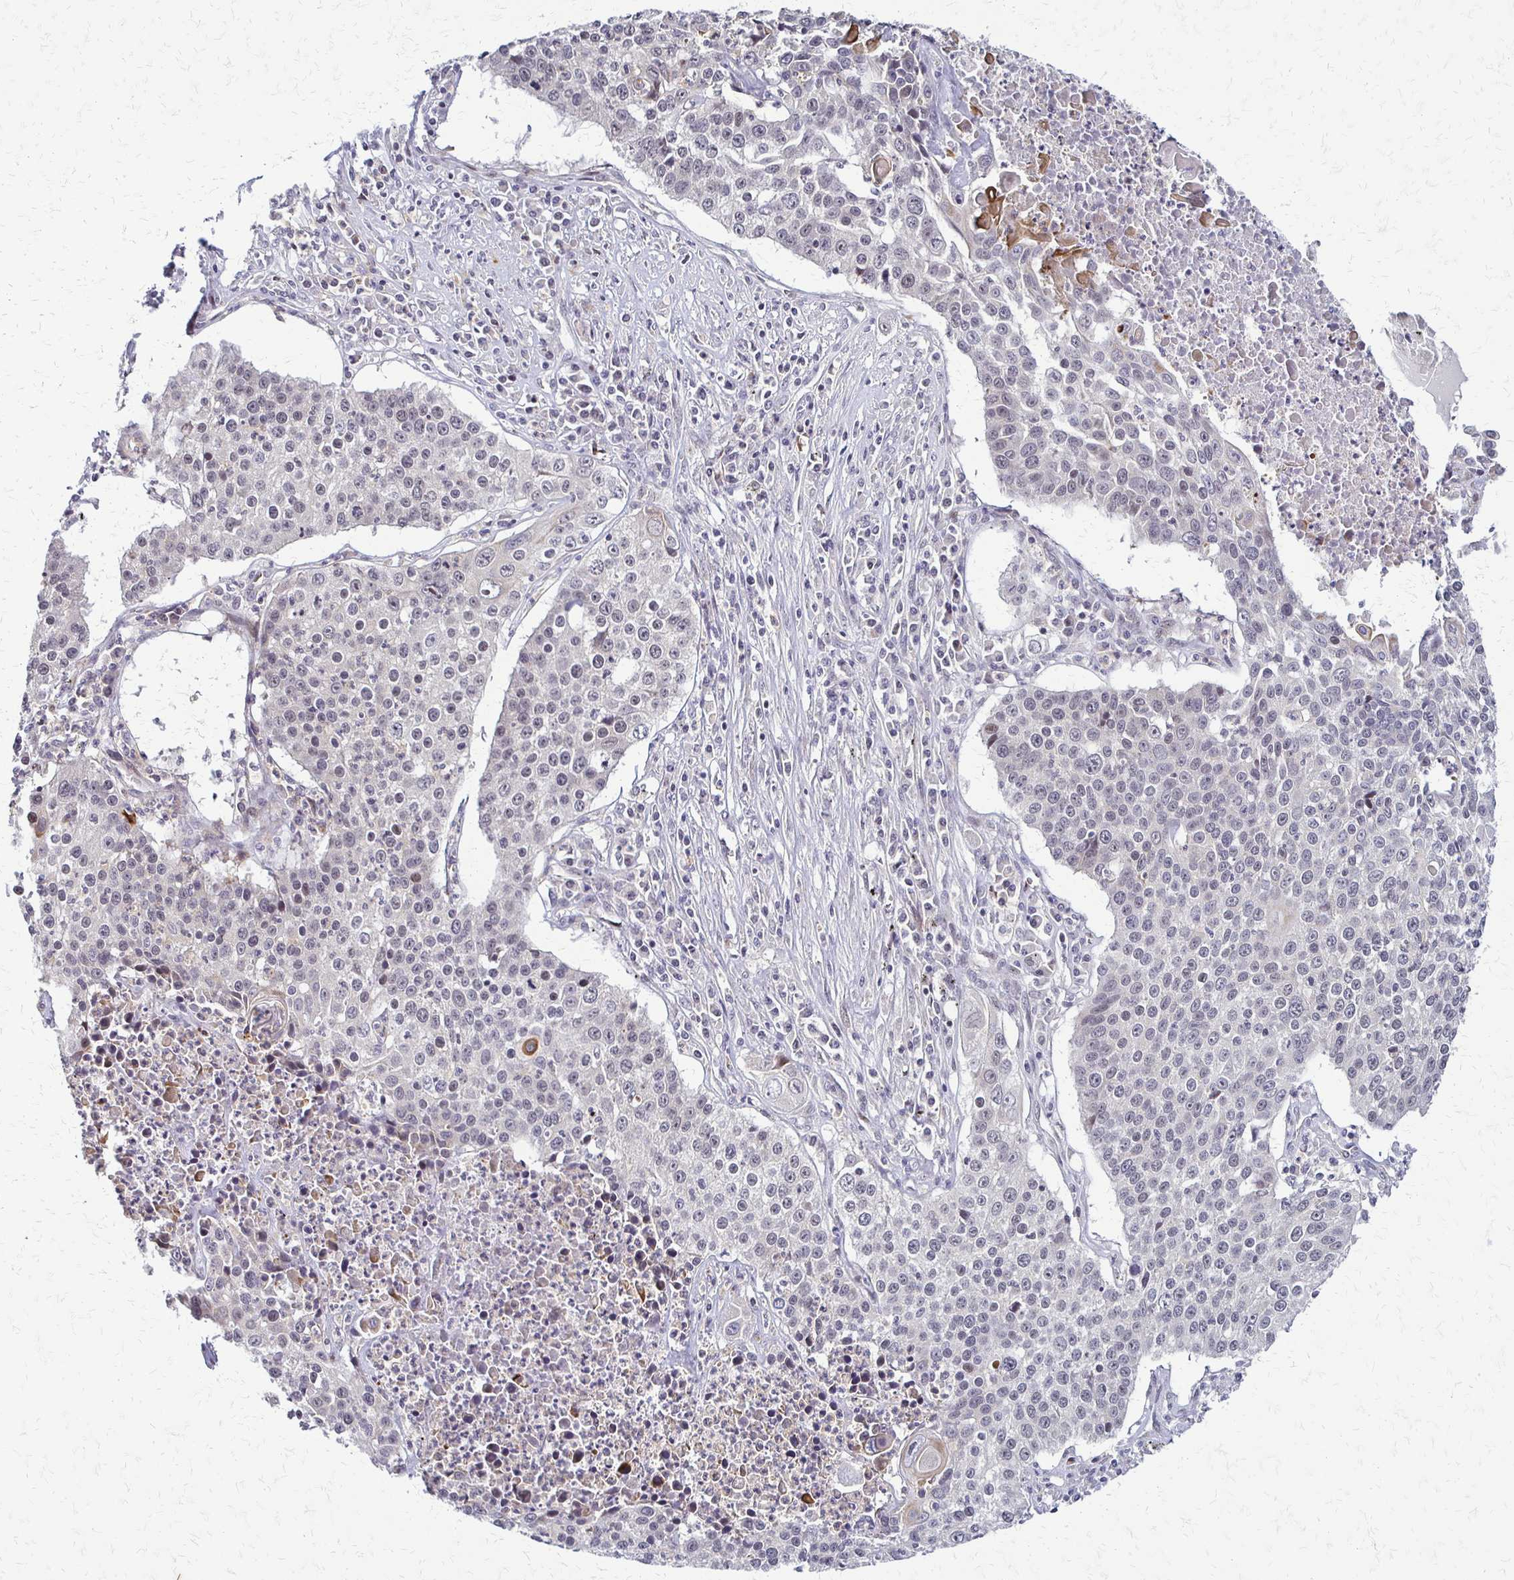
{"staining": {"intensity": "moderate", "quantity": "<25%", "location": "cytoplasmic/membranous"}, "tissue": "lung cancer", "cell_type": "Tumor cells", "image_type": "cancer", "snomed": [{"axis": "morphology", "description": "Squamous cell carcinoma, NOS"}, {"axis": "morphology", "description": "Squamous cell carcinoma, metastatic, NOS"}, {"axis": "topography", "description": "Lung"}, {"axis": "topography", "description": "Pleura, NOS"}], "caption": "Immunohistochemistry (IHC) image of neoplastic tissue: human lung cancer (metastatic squamous cell carcinoma) stained using immunohistochemistry displays low levels of moderate protein expression localized specifically in the cytoplasmic/membranous of tumor cells, appearing as a cytoplasmic/membranous brown color.", "gene": "TRIR", "patient": {"sex": "male", "age": 72}}